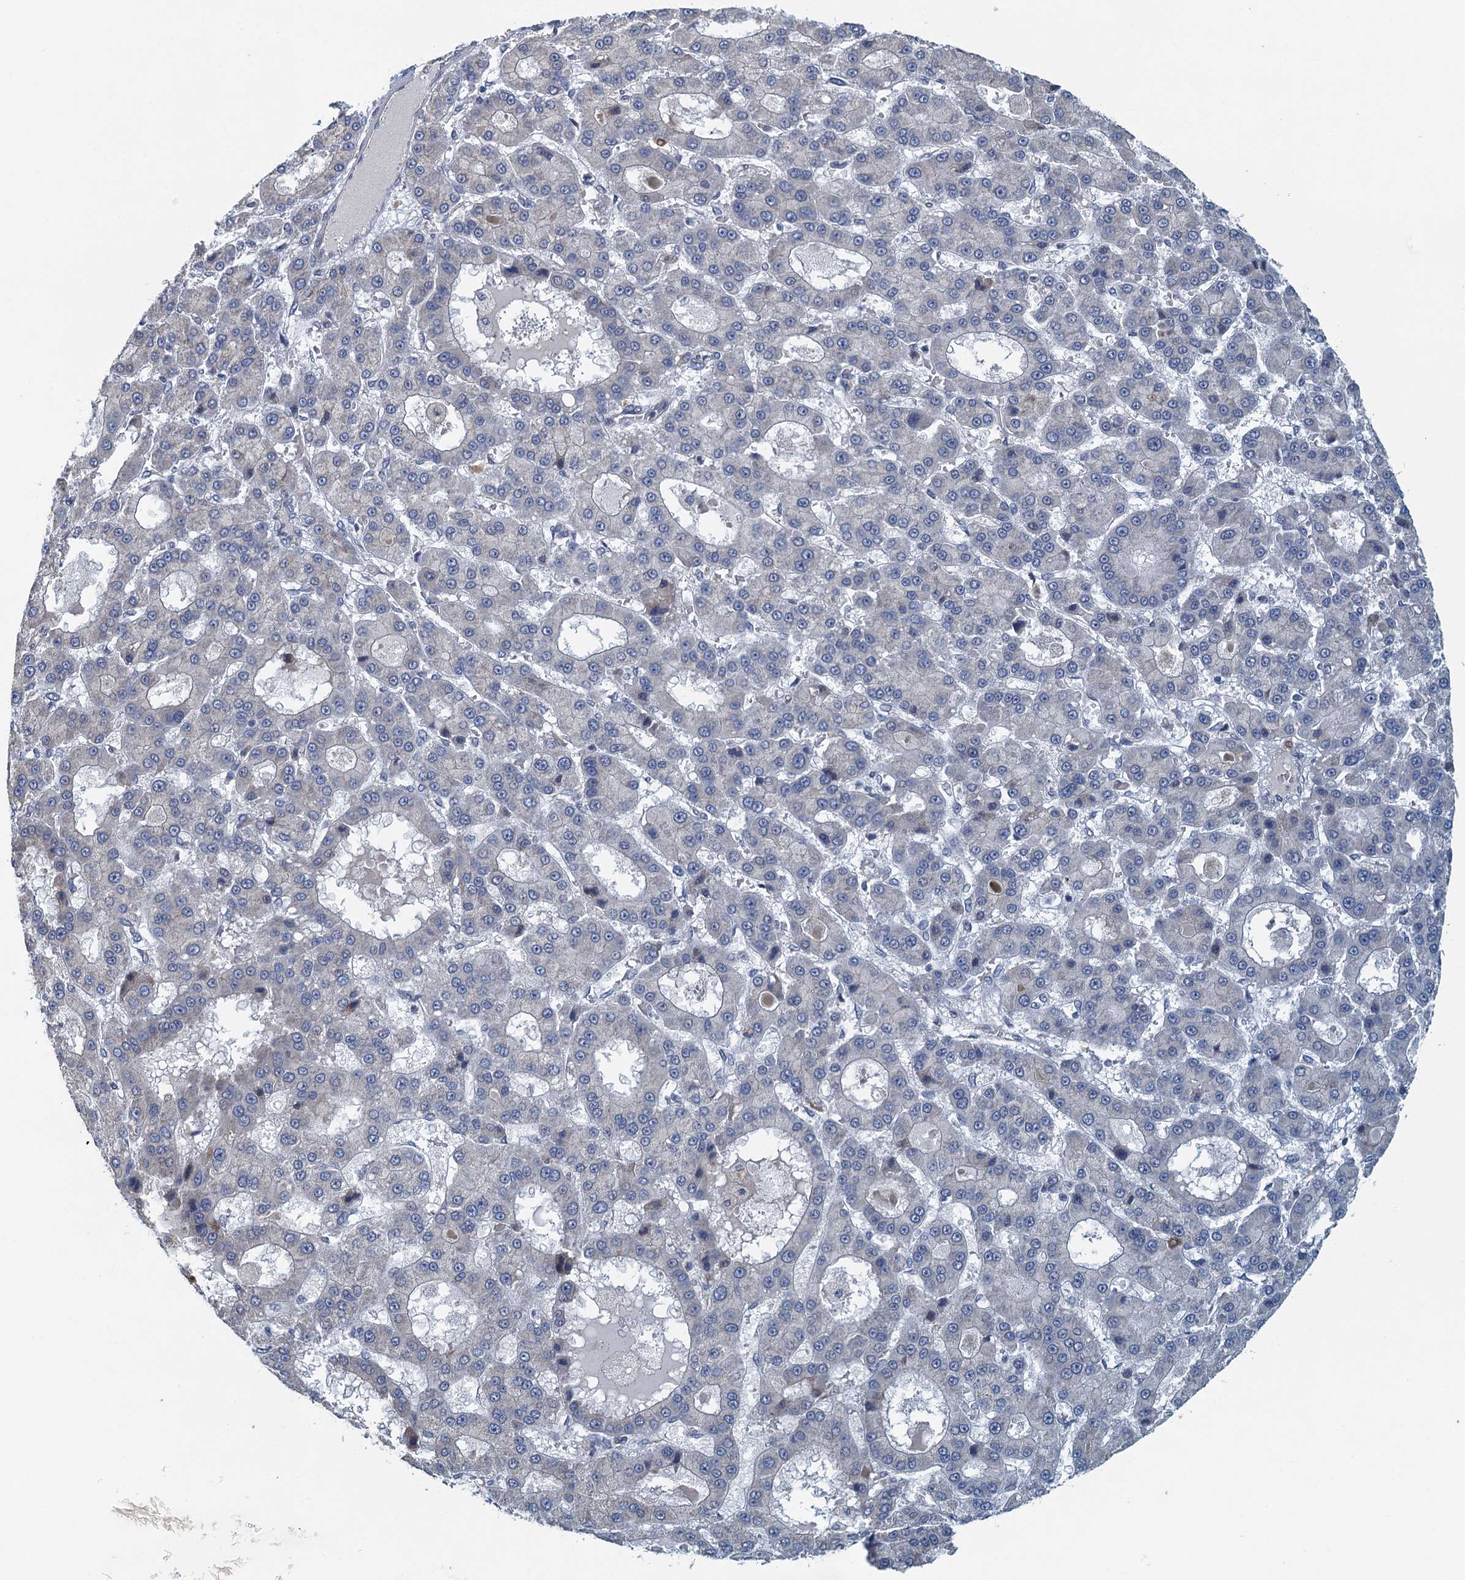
{"staining": {"intensity": "negative", "quantity": "none", "location": "none"}, "tissue": "liver cancer", "cell_type": "Tumor cells", "image_type": "cancer", "snomed": [{"axis": "morphology", "description": "Carcinoma, Hepatocellular, NOS"}, {"axis": "topography", "description": "Liver"}], "caption": "An immunohistochemistry (IHC) micrograph of liver cancer is shown. There is no staining in tumor cells of liver cancer.", "gene": "ALG2", "patient": {"sex": "male", "age": 70}}